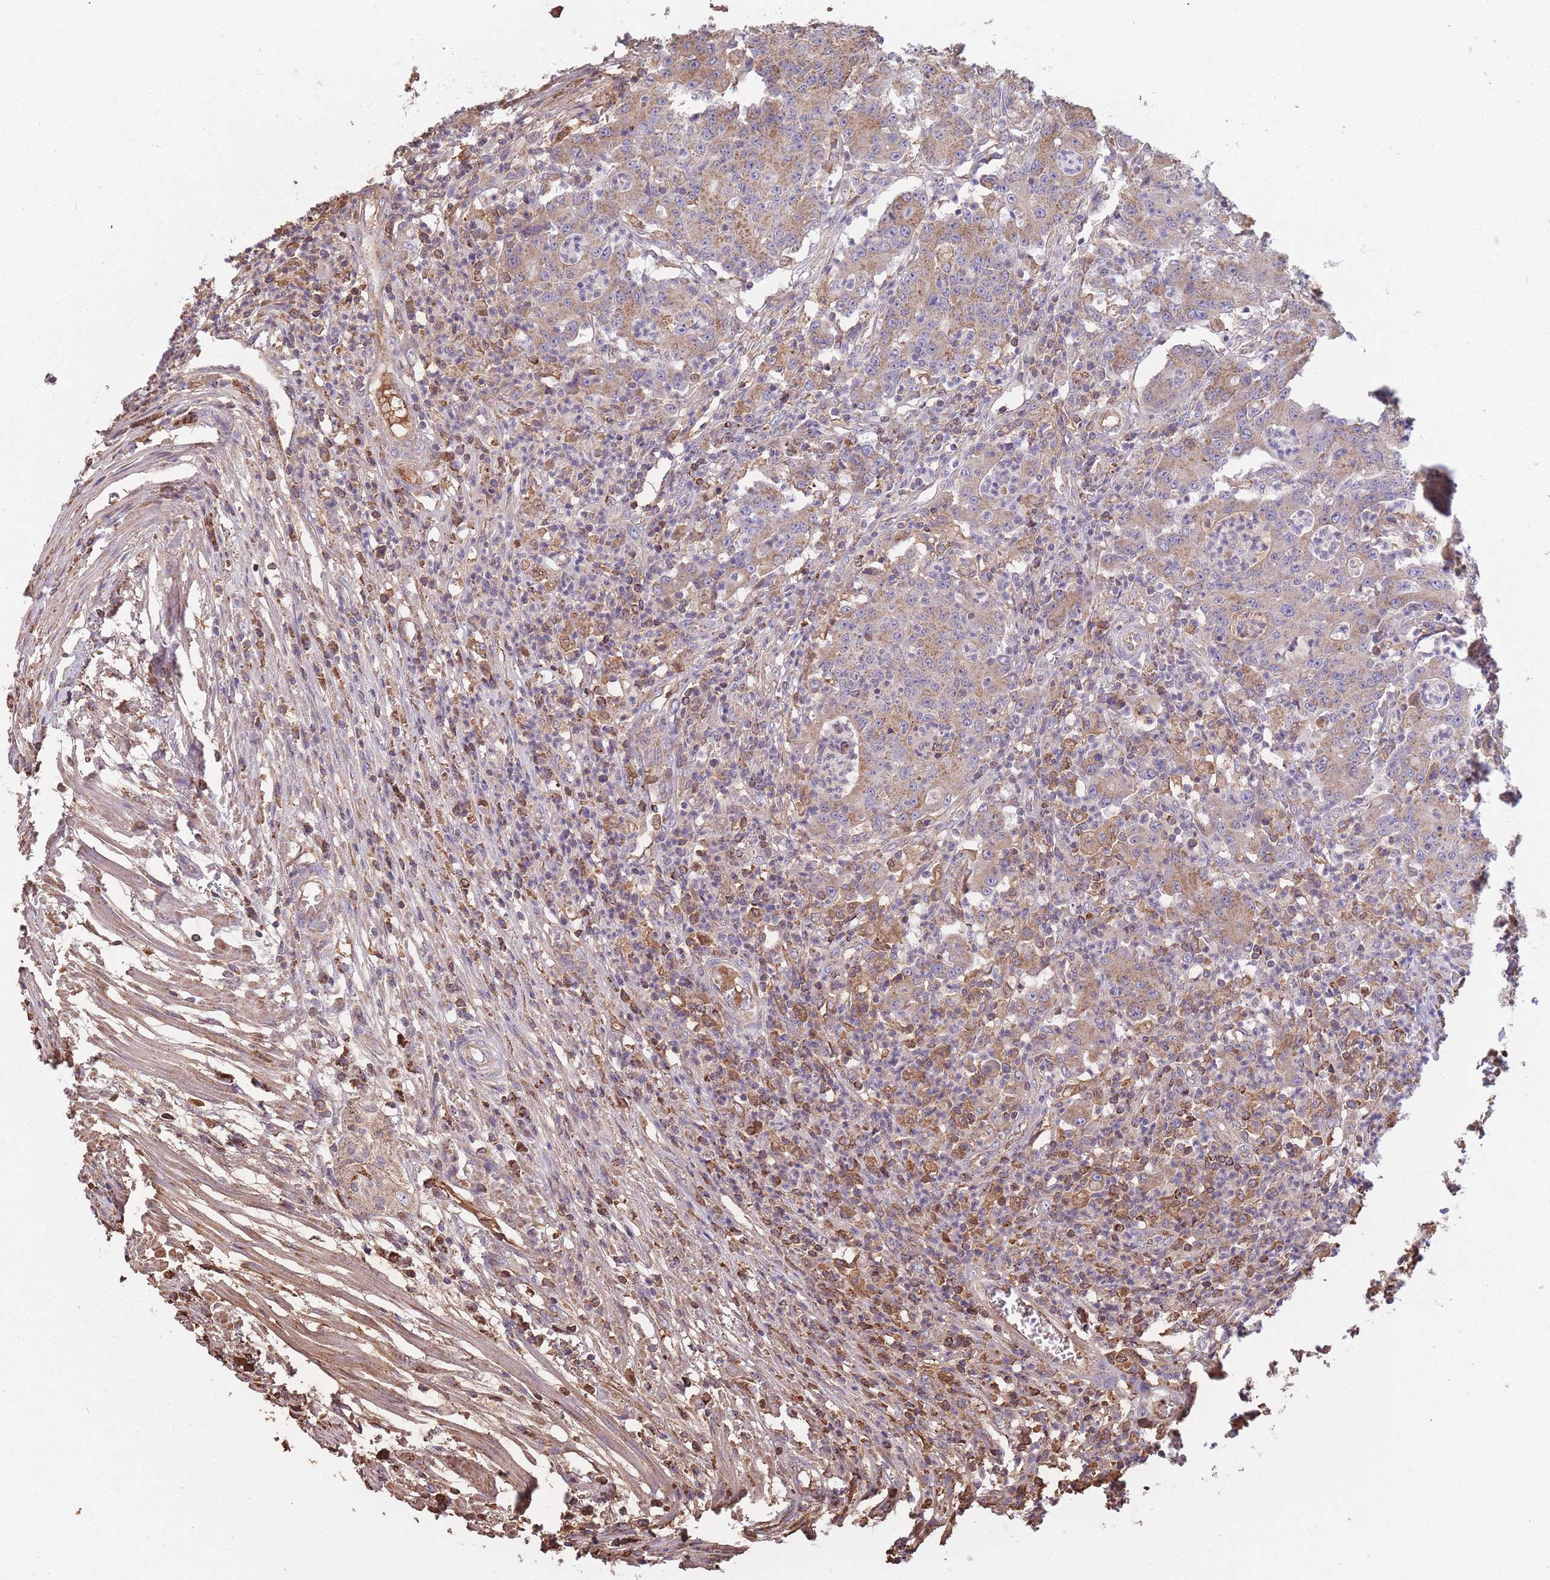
{"staining": {"intensity": "moderate", "quantity": ">75%", "location": "cytoplasmic/membranous"}, "tissue": "colorectal cancer", "cell_type": "Tumor cells", "image_type": "cancer", "snomed": [{"axis": "morphology", "description": "Adenocarcinoma, NOS"}, {"axis": "topography", "description": "Colon"}], "caption": "Moderate cytoplasmic/membranous protein expression is appreciated in about >75% of tumor cells in adenocarcinoma (colorectal).", "gene": "KAT2A", "patient": {"sex": "male", "age": 83}}